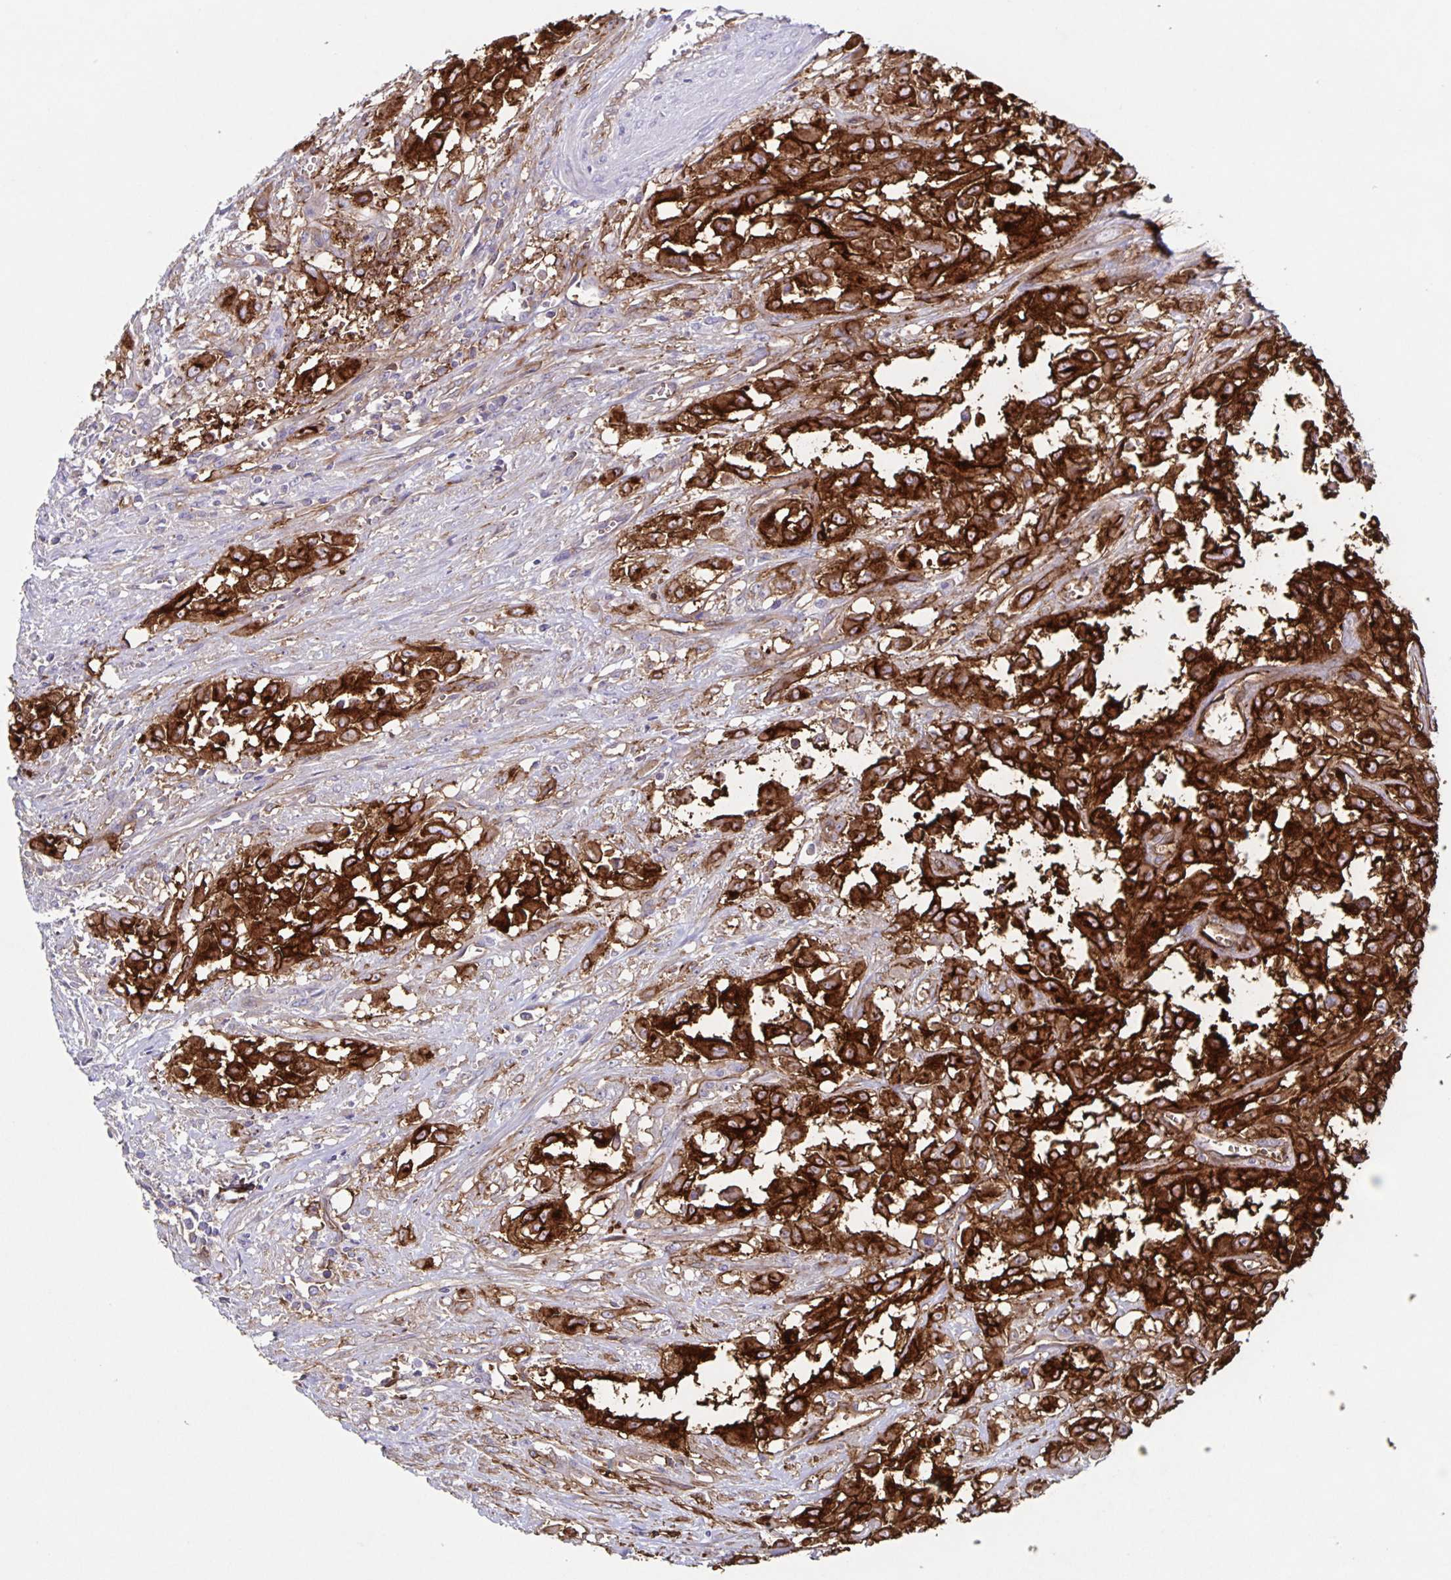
{"staining": {"intensity": "strong", "quantity": ">75%", "location": "cytoplasmic/membranous"}, "tissue": "urothelial cancer", "cell_type": "Tumor cells", "image_type": "cancer", "snomed": [{"axis": "morphology", "description": "Urothelial carcinoma, High grade"}, {"axis": "topography", "description": "Urinary bladder"}], "caption": "The photomicrograph displays immunohistochemical staining of urothelial cancer. There is strong cytoplasmic/membranous expression is seen in about >75% of tumor cells.", "gene": "ITGA2", "patient": {"sex": "male", "age": 57}}